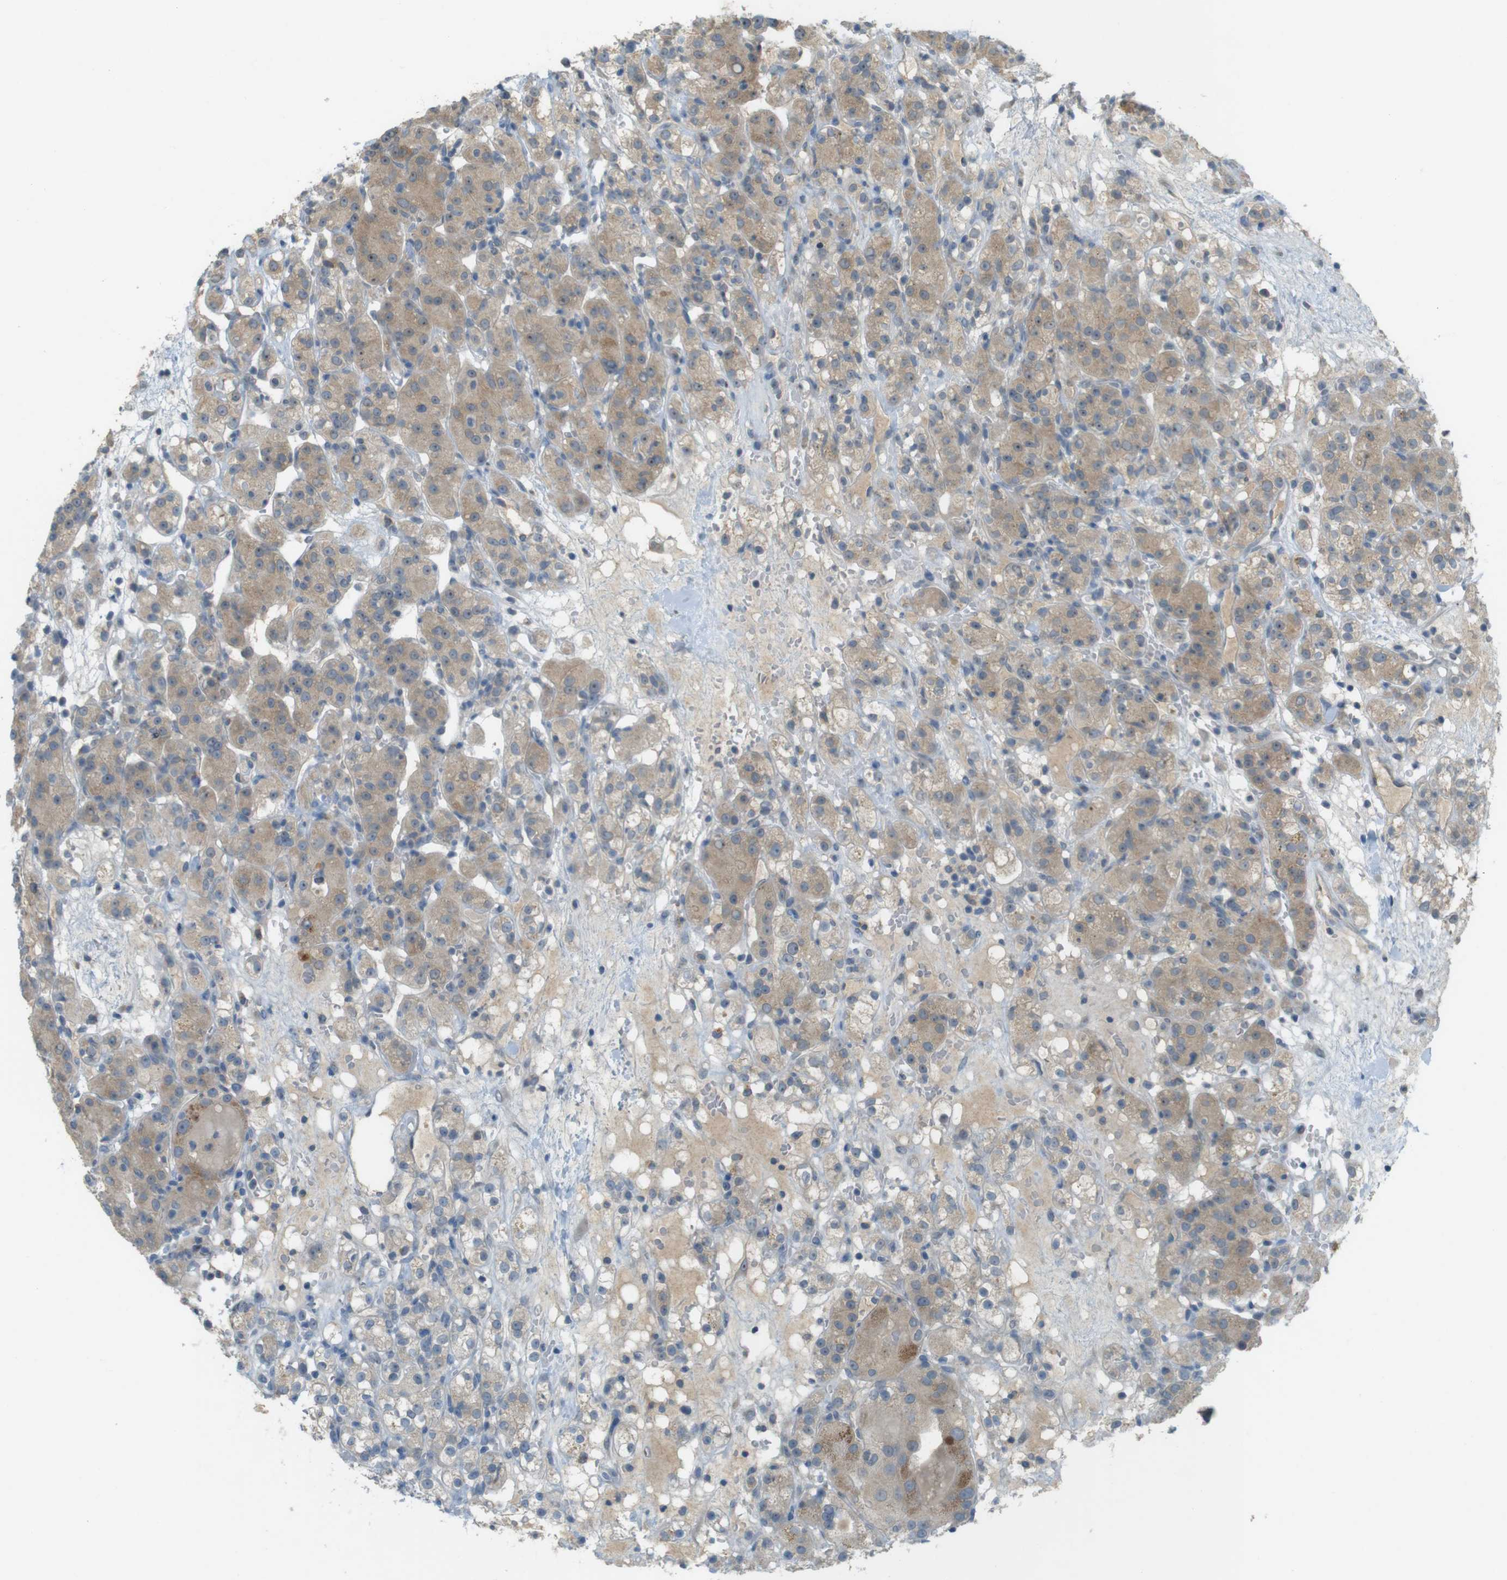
{"staining": {"intensity": "weak", "quantity": ">75%", "location": "cytoplasmic/membranous"}, "tissue": "renal cancer", "cell_type": "Tumor cells", "image_type": "cancer", "snomed": [{"axis": "morphology", "description": "Normal tissue, NOS"}, {"axis": "morphology", "description": "Adenocarcinoma, NOS"}, {"axis": "topography", "description": "Kidney"}], "caption": "Protein expression analysis of adenocarcinoma (renal) shows weak cytoplasmic/membranous staining in approximately >75% of tumor cells.", "gene": "UGT8", "patient": {"sex": "male", "age": 61}}